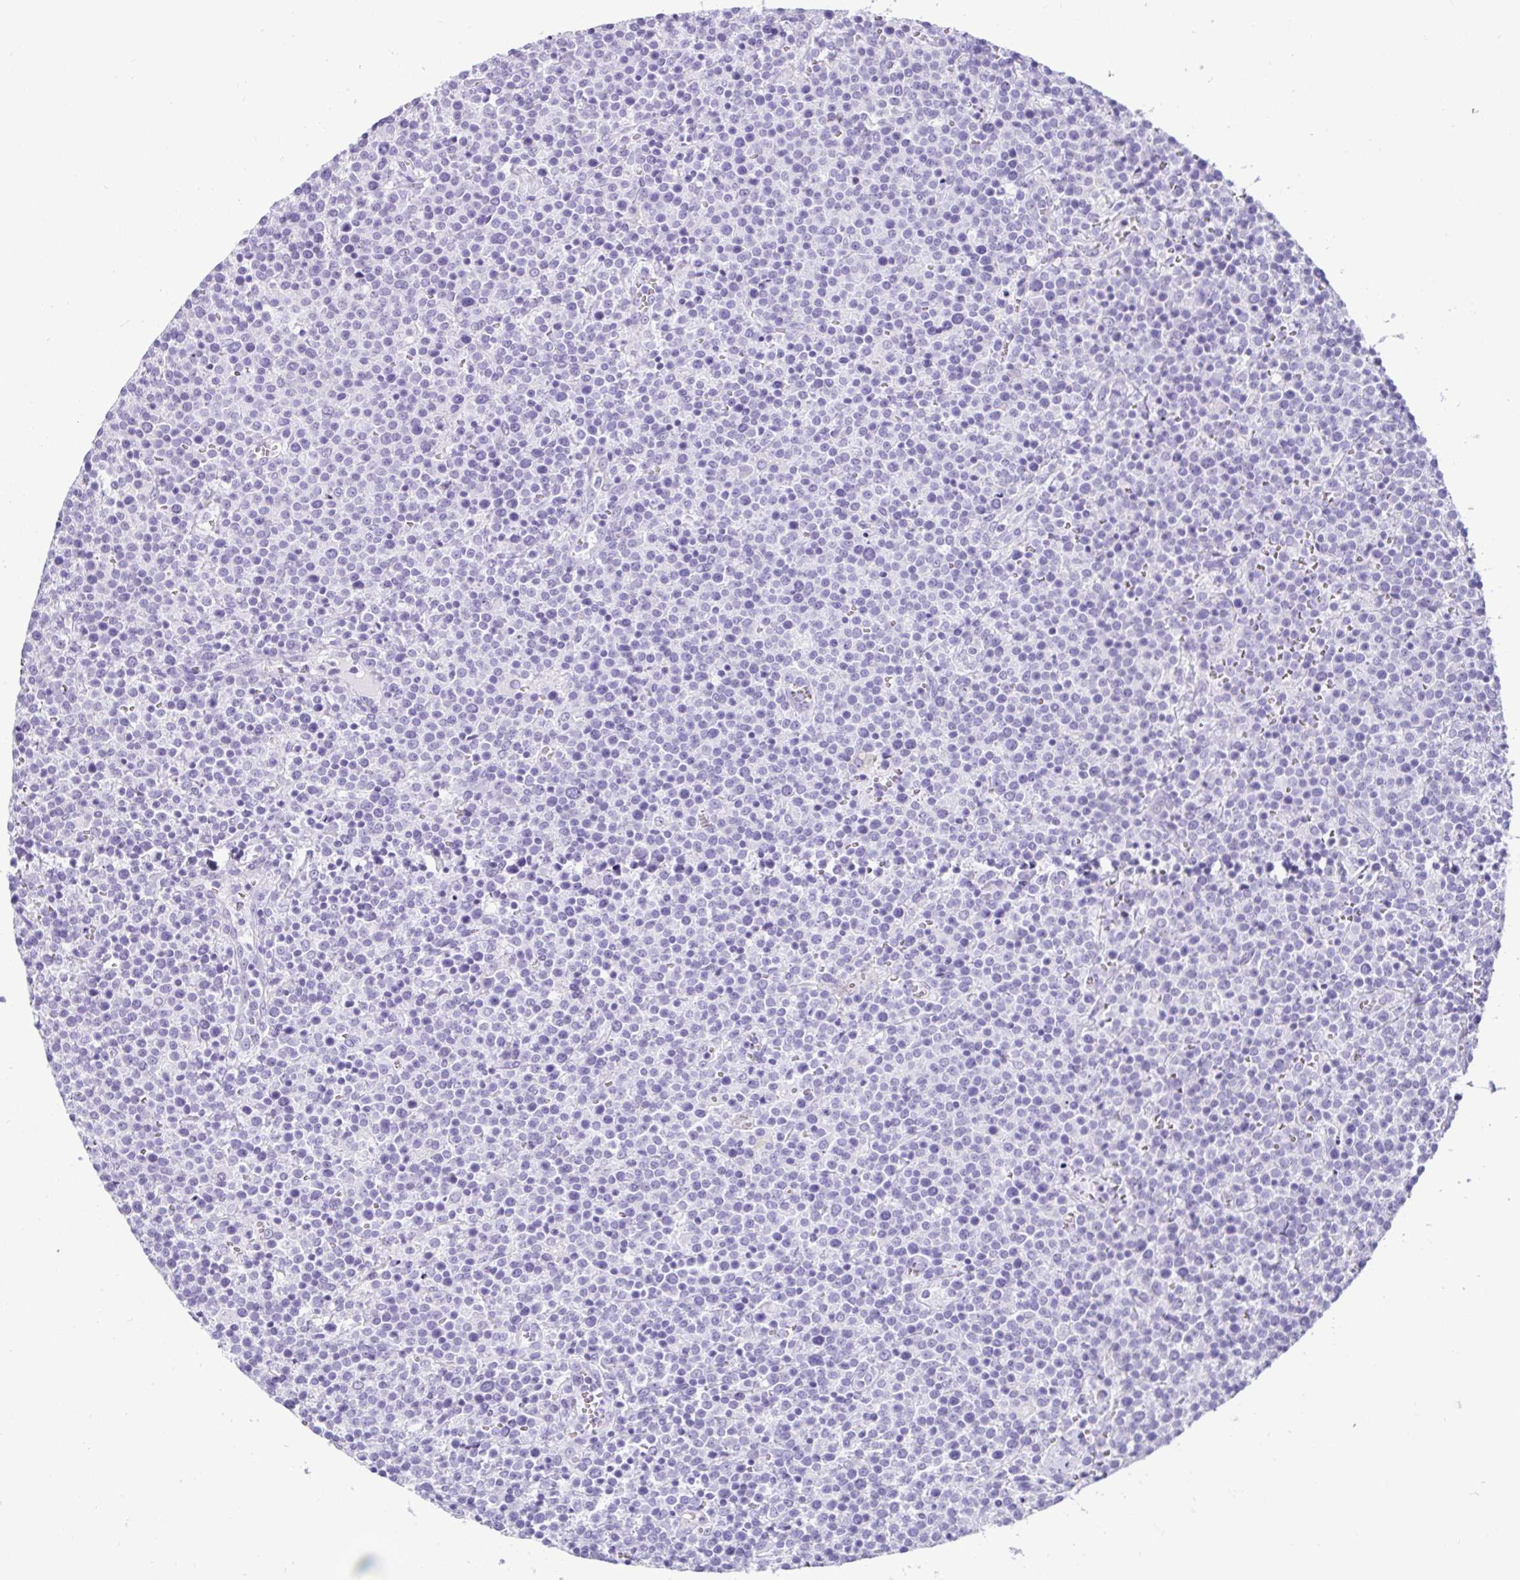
{"staining": {"intensity": "negative", "quantity": "none", "location": "none"}, "tissue": "lymphoma", "cell_type": "Tumor cells", "image_type": "cancer", "snomed": [{"axis": "morphology", "description": "Malignant lymphoma, non-Hodgkin's type, High grade"}, {"axis": "topography", "description": "Lymph node"}], "caption": "Immunohistochemistry (IHC) image of neoplastic tissue: human lymphoma stained with DAB (3,3'-diaminobenzidine) displays no significant protein positivity in tumor cells.", "gene": "RNF183", "patient": {"sex": "male", "age": 61}}